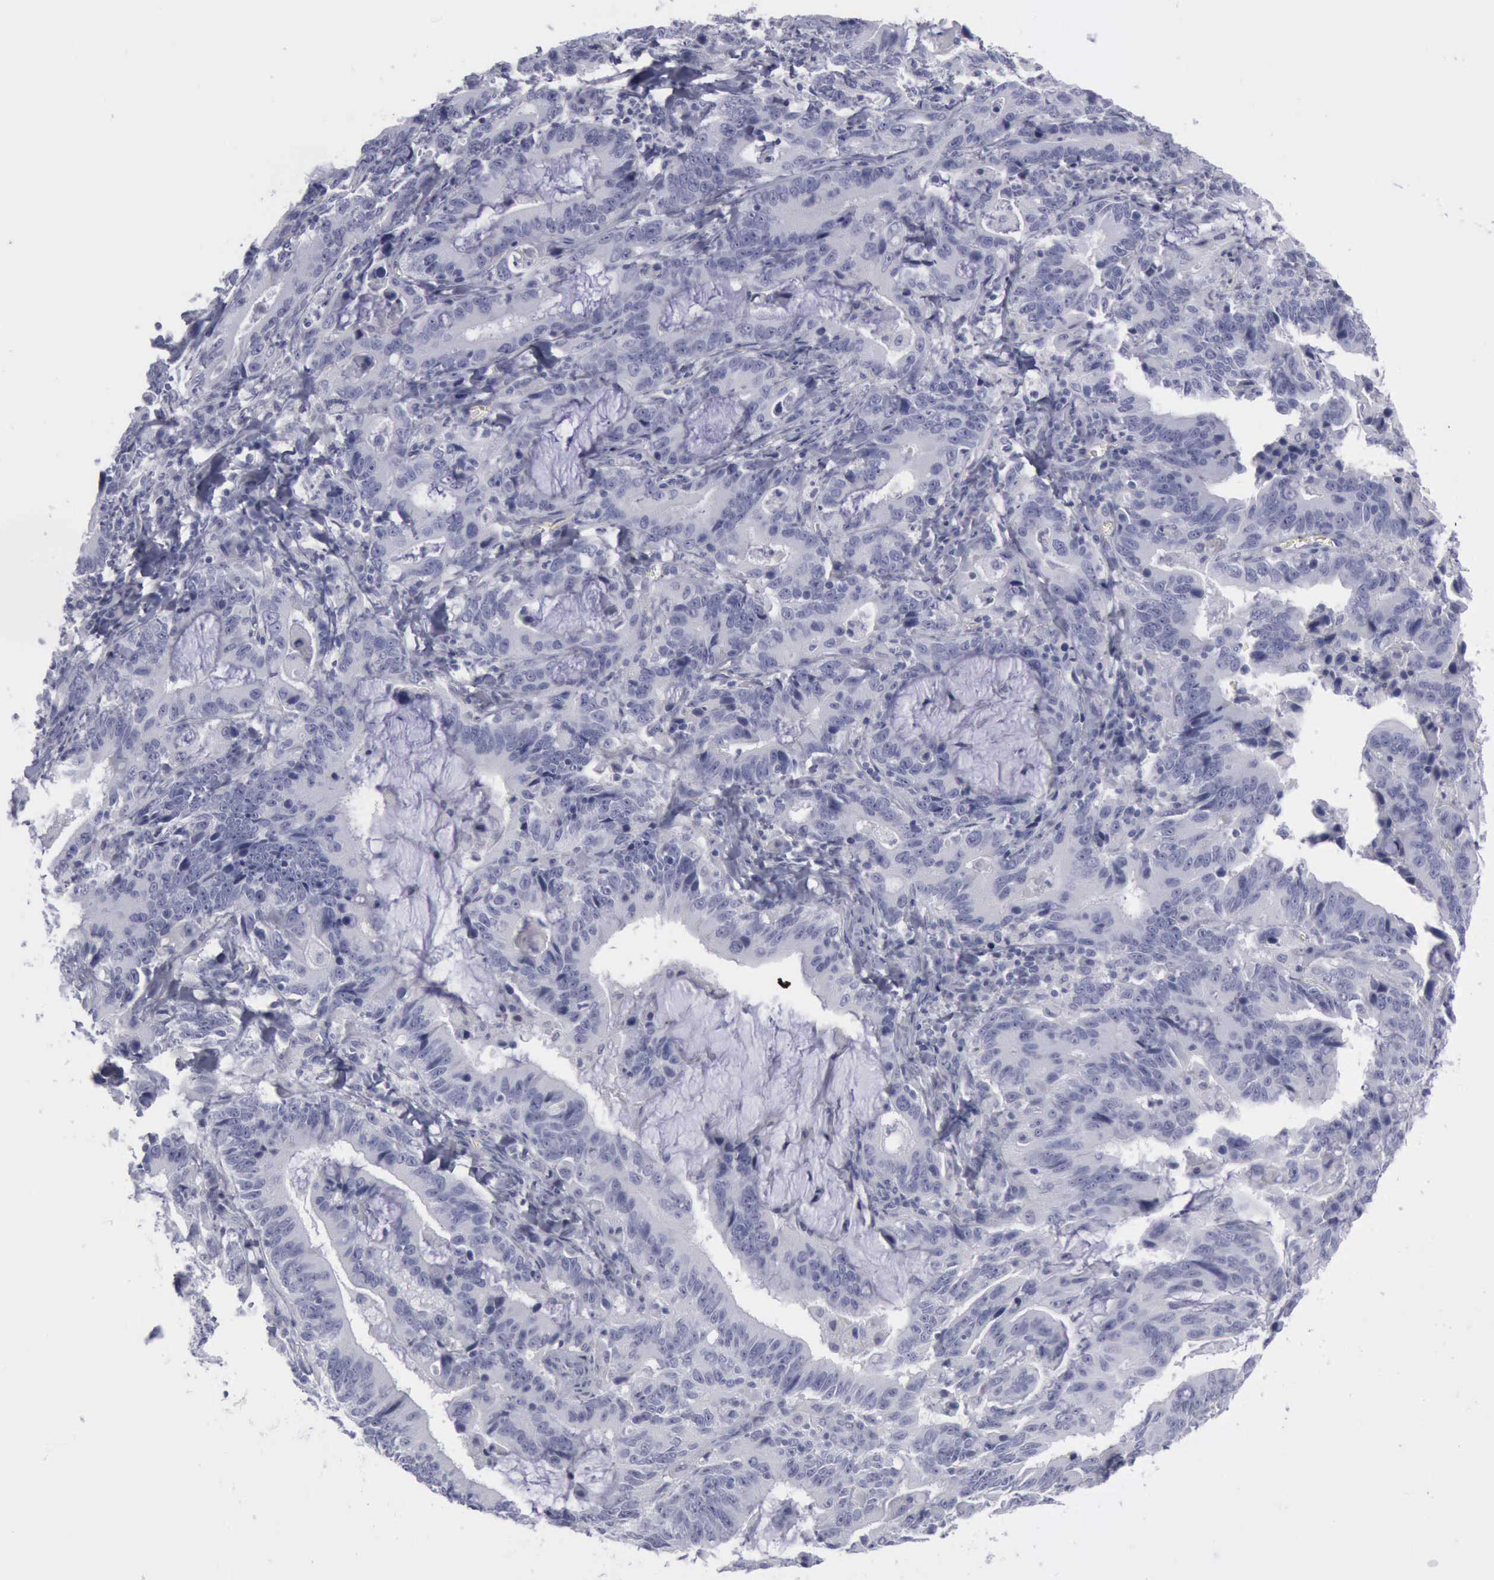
{"staining": {"intensity": "negative", "quantity": "none", "location": "none"}, "tissue": "stomach cancer", "cell_type": "Tumor cells", "image_type": "cancer", "snomed": [{"axis": "morphology", "description": "Adenocarcinoma, NOS"}, {"axis": "topography", "description": "Stomach, upper"}], "caption": "Immunohistochemical staining of human stomach adenocarcinoma reveals no significant positivity in tumor cells.", "gene": "KRT13", "patient": {"sex": "male", "age": 63}}